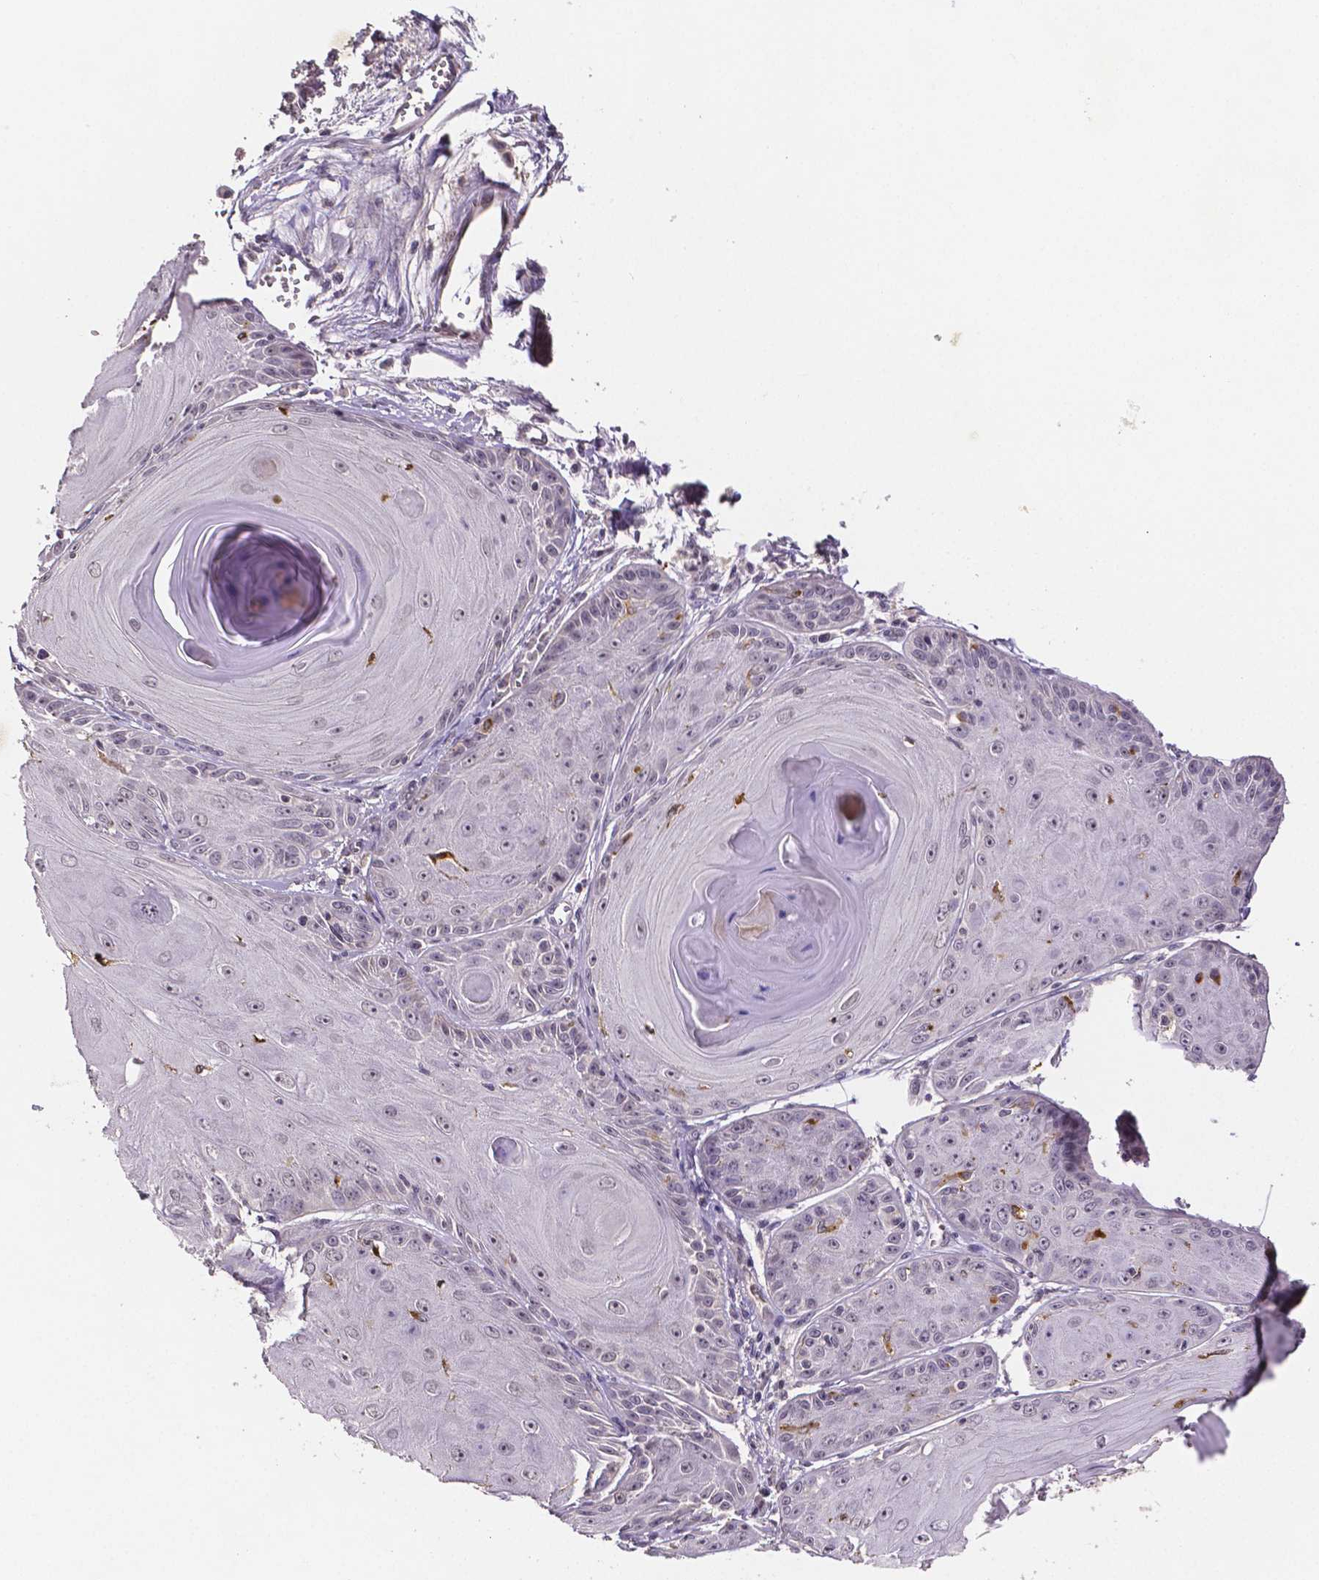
{"staining": {"intensity": "negative", "quantity": "none", "location": "none"}, "tissue": "skin cancer", "cell_type": "Tumor cells", "image_type": "cancer", "snomed": [{"axis": "morphology", "description": "Squamous cell carcinoma, NOS"}, {"axis": "topography", "description": "Skin"}, {"axis": "topography", "description": "Vulva"}], "caption": "Tumor cells are negative for protein expression in human skin cancer (squamous cell carcinoma).", "gene": "NRGN", "patient": {"sex": "female", "age": 85}}